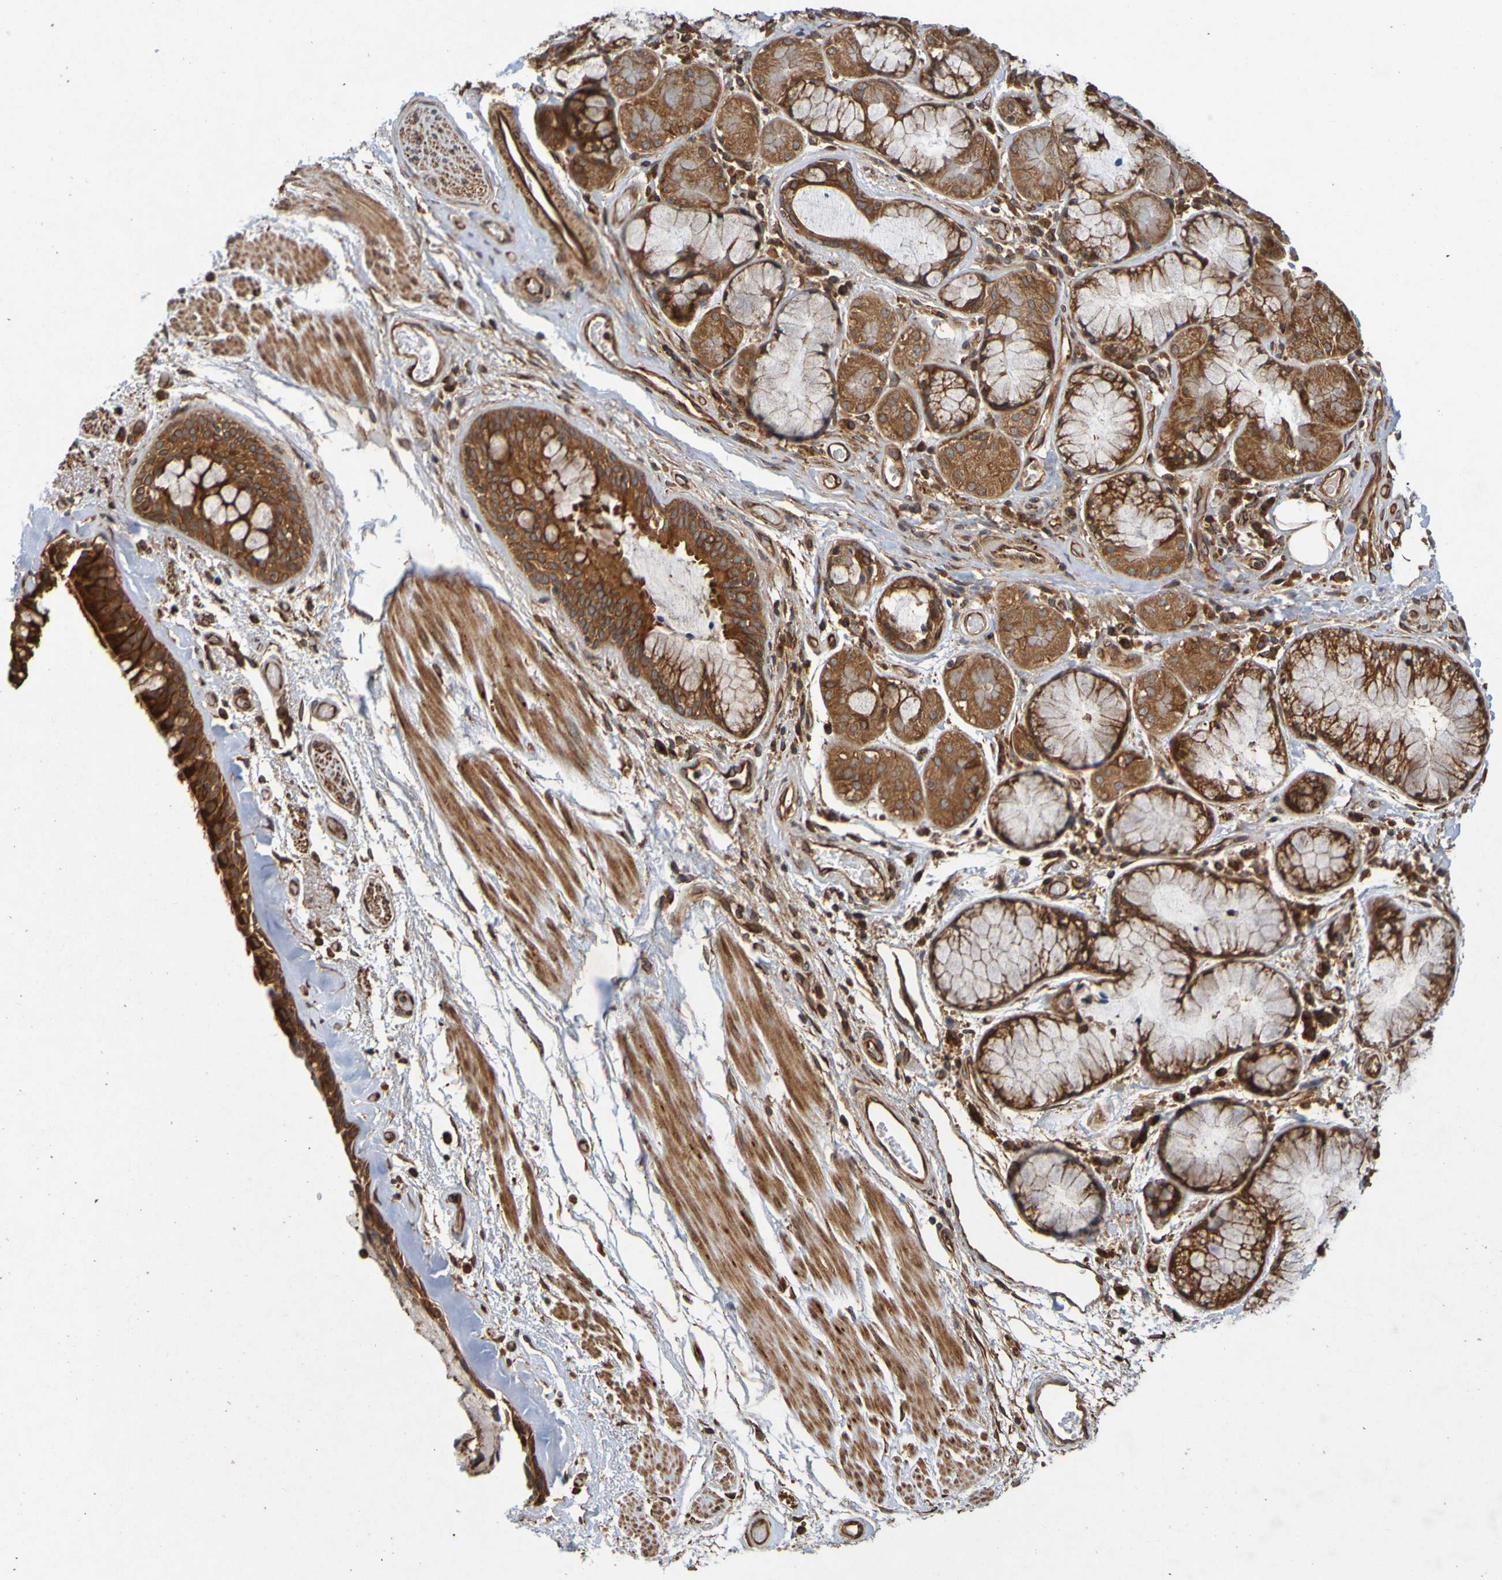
{"staining": {"intensity": "strong", "quantity": ">75%", "location": "cytoplasmic/membranous"}, "tissue": "bronchus", "cell_type": "Respiratory epithelial cells", "image_type": "normal", "snomed": [{"axis": "morphology", "description": "Normal tissue, NOS"}, {"axis": "morphology", "description": "Adenocarcinoma, NOS"}, {"axis": "topography", "description": "Bronchus"}, {"axis": "topography", "description": "Lung"}], "caption": "Respiratory epithelial cells display strong cytoplasmic/membranous expression in about >75% of cells in normal bronchus. (Stains: DAB (3,3'-diaminobenzidine) in brown, nuclei in blue, Microscopy: brightfield microscopy at high magnification).", "gene": "OCRL", "patient": {"sex": "female", "age": 54}}